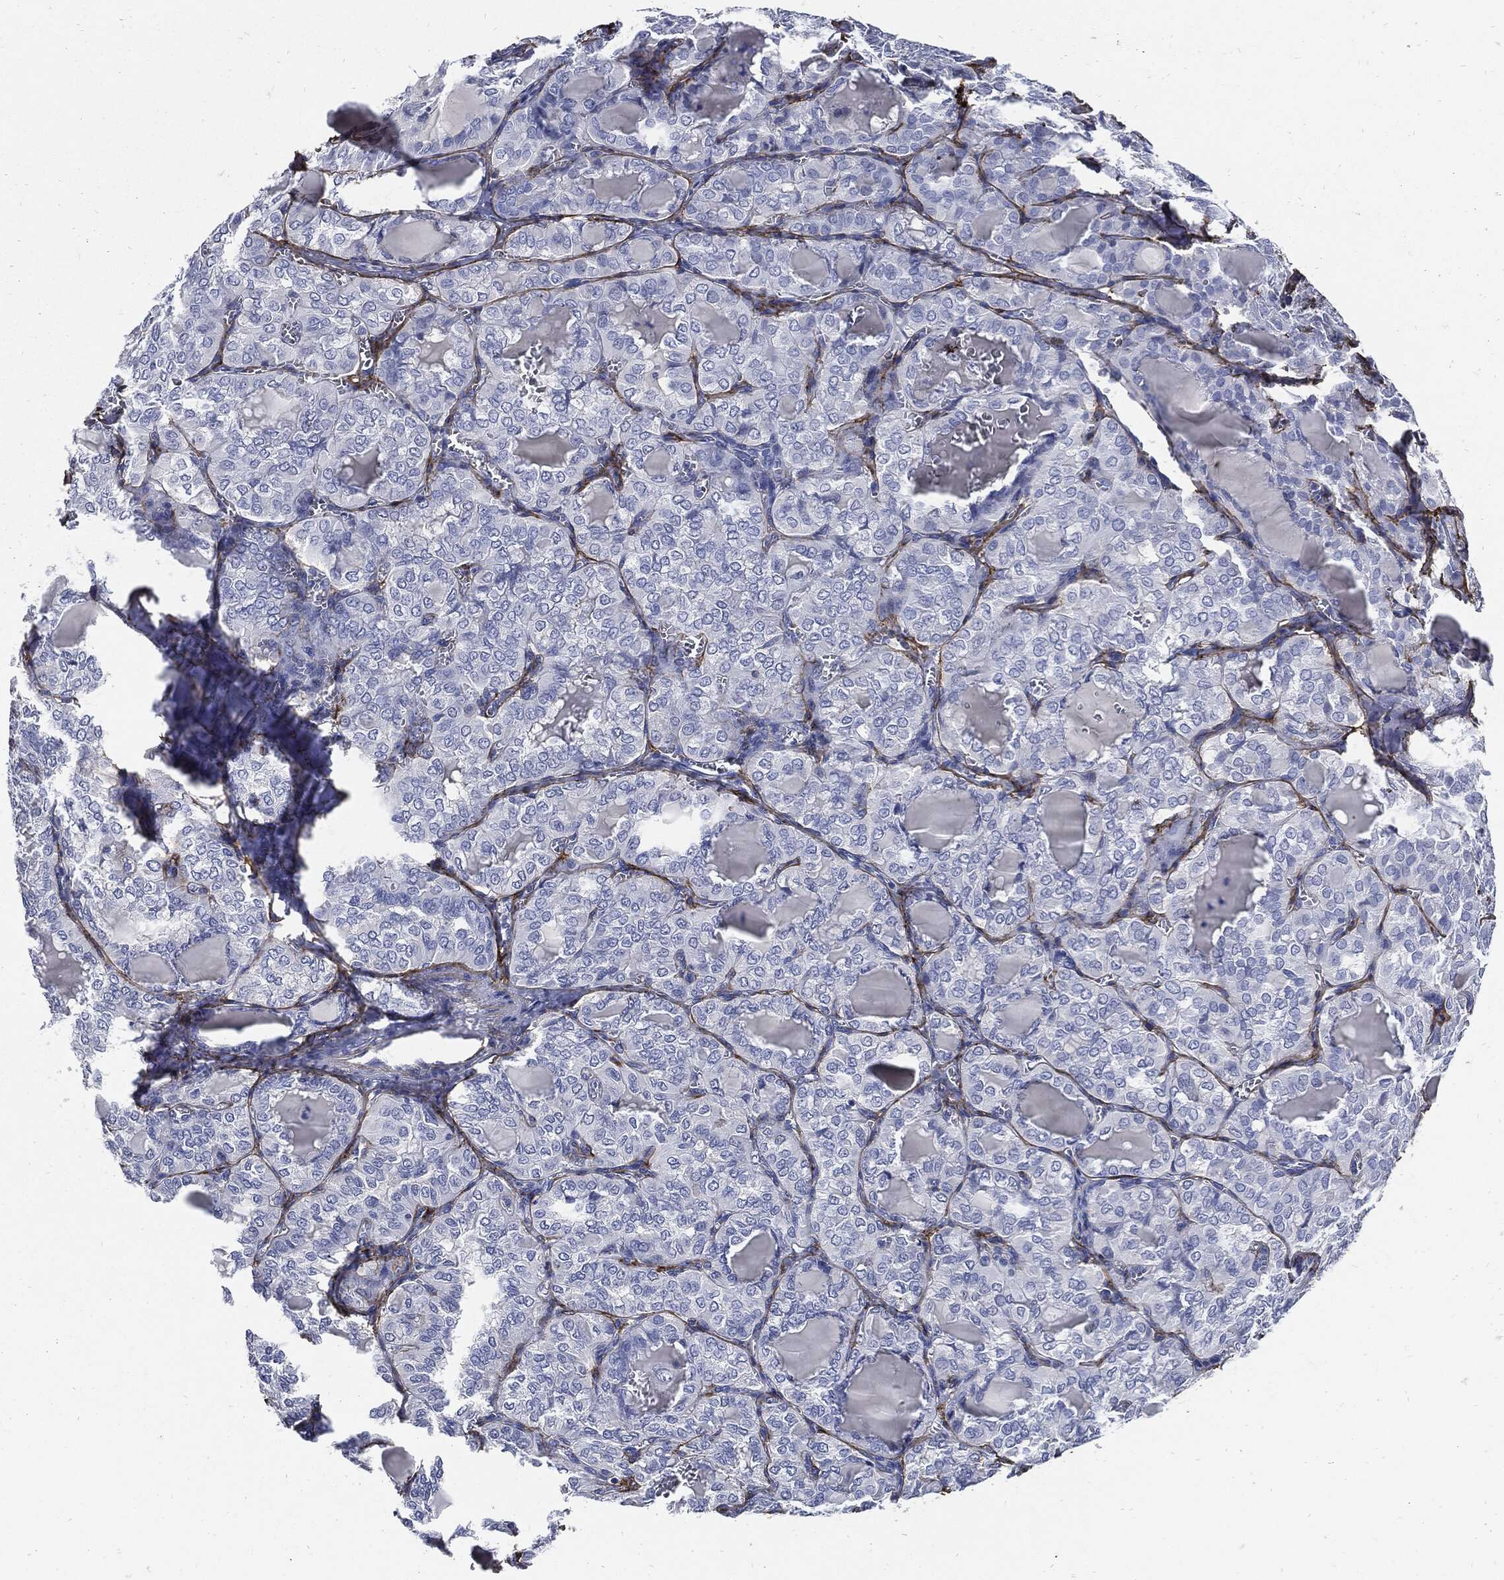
{"staining": {"intensity": "negative", "quantity": "none", "location": "none"}, "tissue": "thyroid cancer", "cell_type": "Tumor cells", "image_type": "cancer", "snomed": [{"axis": "morphology", "description": "Papillary adenocarcinoma, NOS"}, {"axis": "topography", "description": "Thyroid gland"}], "caption": "Histopathology image shows no significant protein positivity in tumor cells of thyroid papillary adenocarcinoma.", "gene": "FBN1", "patient": {"sex": "female", "age": 41}}